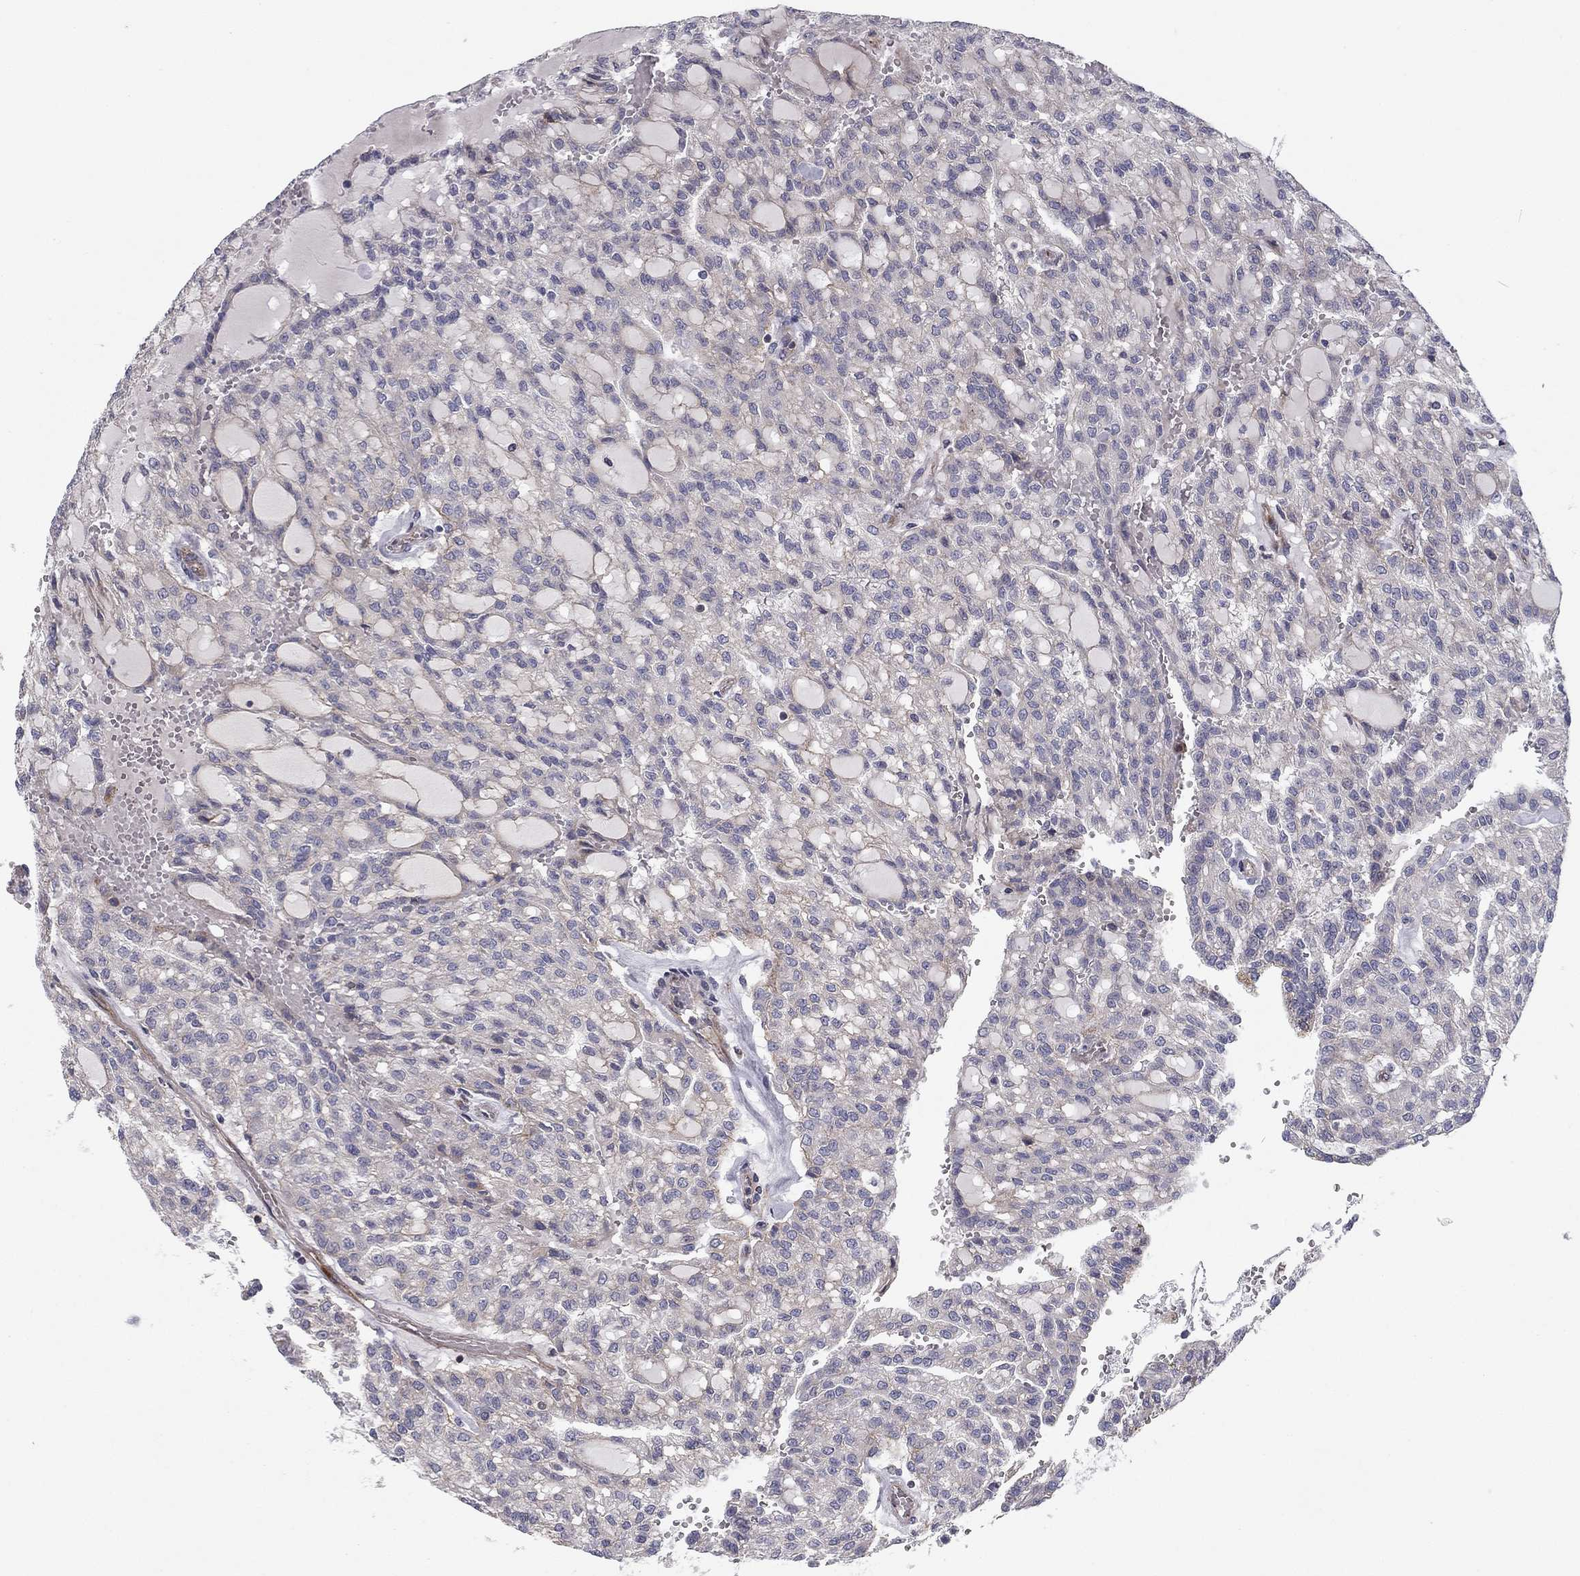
{"staining": {"intensity": "negative", "quantity": "none", "location": "none"}, "tissue": "renal cancer", "cell_type": "Tumor cells", "image_type": "cancer", "snomed": [{"axis": "morphology", "description": "Adenocarcinoma, NOS"}, {"axis": "topography", "description": "Kidney"}], "caption": "An IHC photomicrograph of renal adenocarcinoma is shown. There is no staining in tumor cells of renal adenocarcinoma.", "gene": "CLSTN1", "patient": {"sex": "male", "age": 63}}